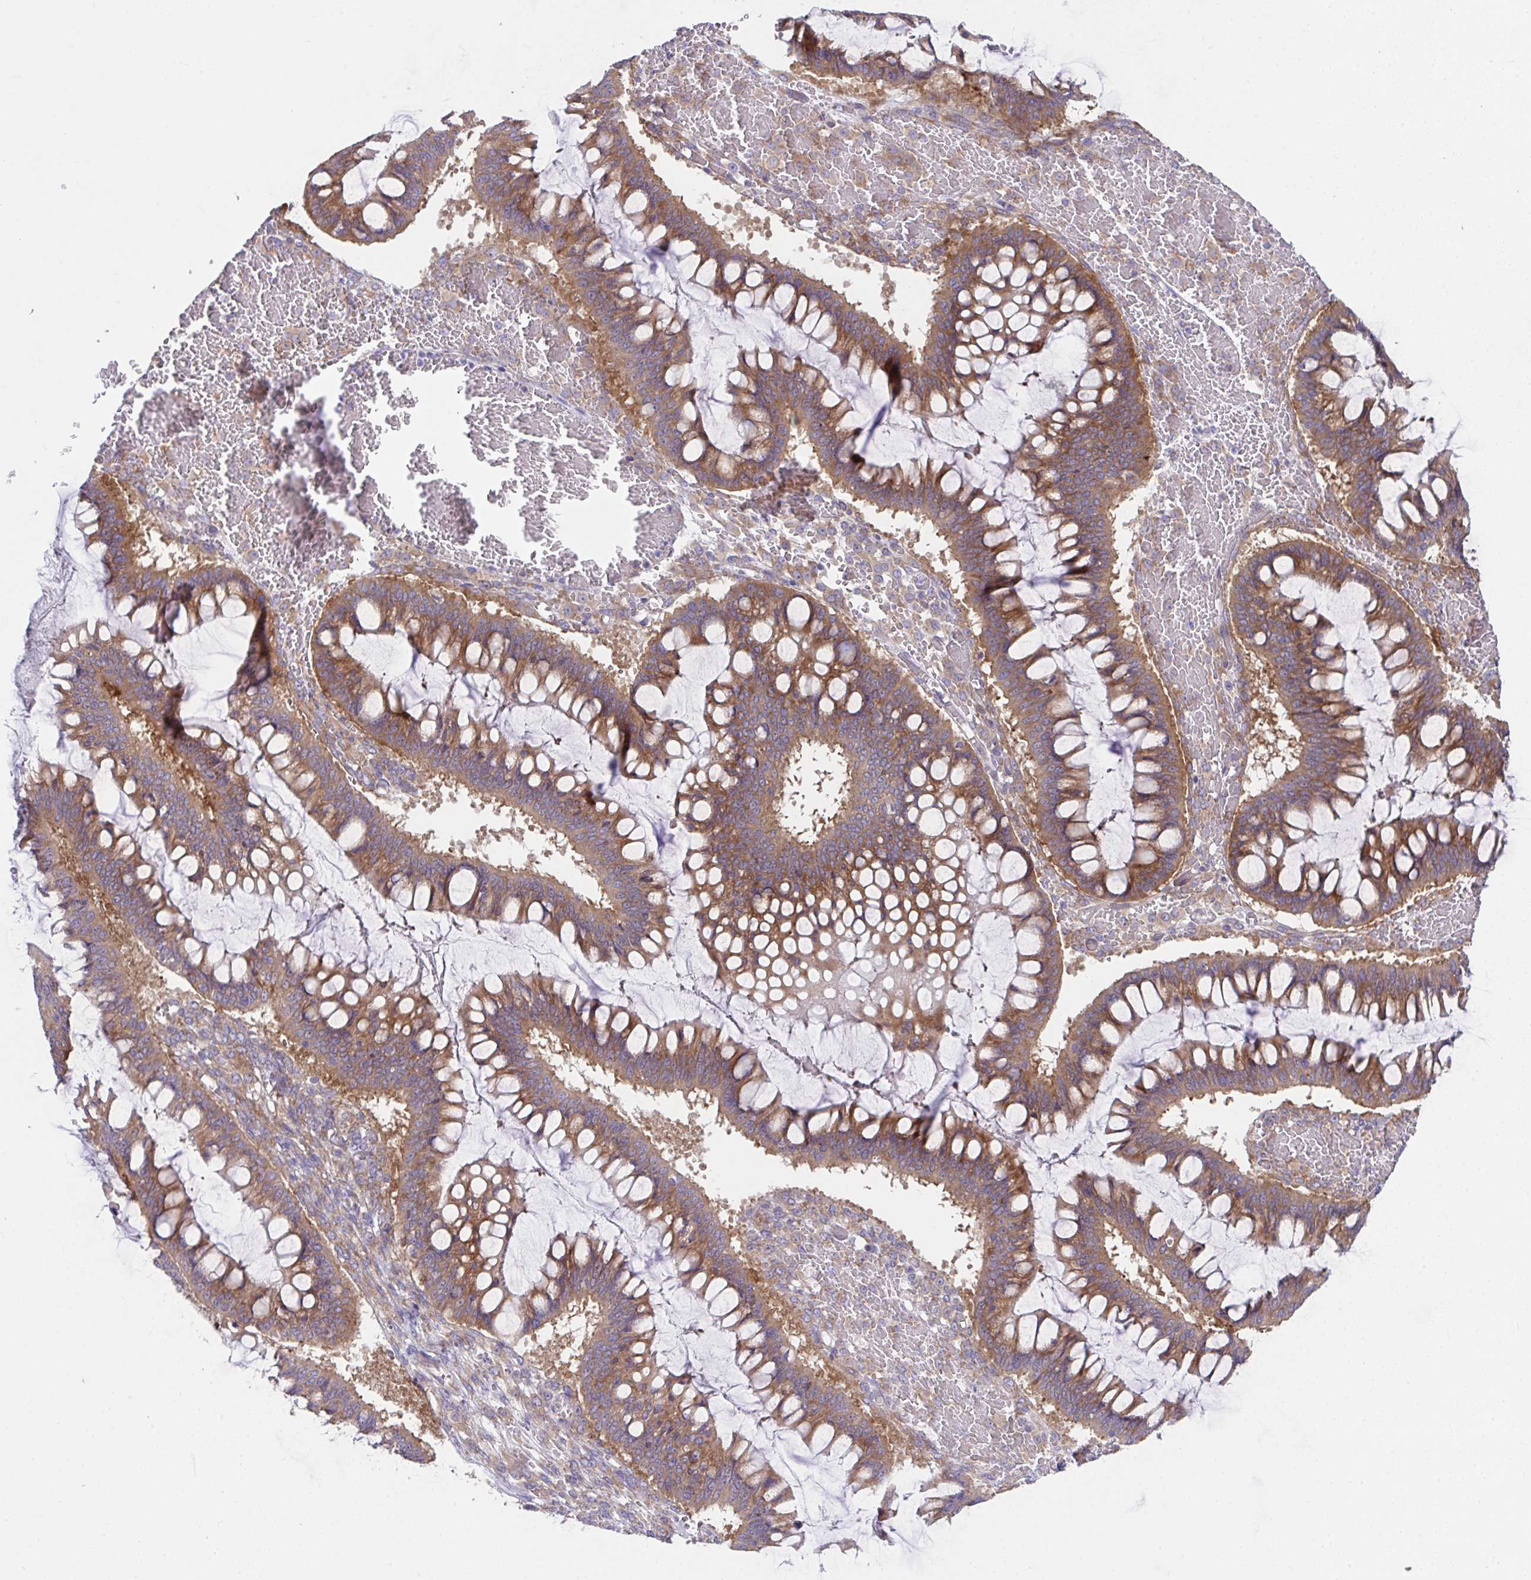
{"staining": {"intensity": "moderate", "quantity": ">75%", "location": "cytoplasmic/membranous"}, "tissue": "ovarian cancer", "cell_type": "Tumor cells", "image_type": "cancer", "snomed": [{"axis": "morphology", "description": "Cystadenocarcinoma, mucinous, NOS"}, {"axis": "topography", "description": "Ovary"}], "caption": "Brown immunohistochemical staining in human mucinous cystadenocarcinoma (ovarian) exhibits moderate cytoplasmic/membranous expression in about >75% of tumor cells.", "gene": "FAU", "patient": {"sex": "female", "age": 73}}